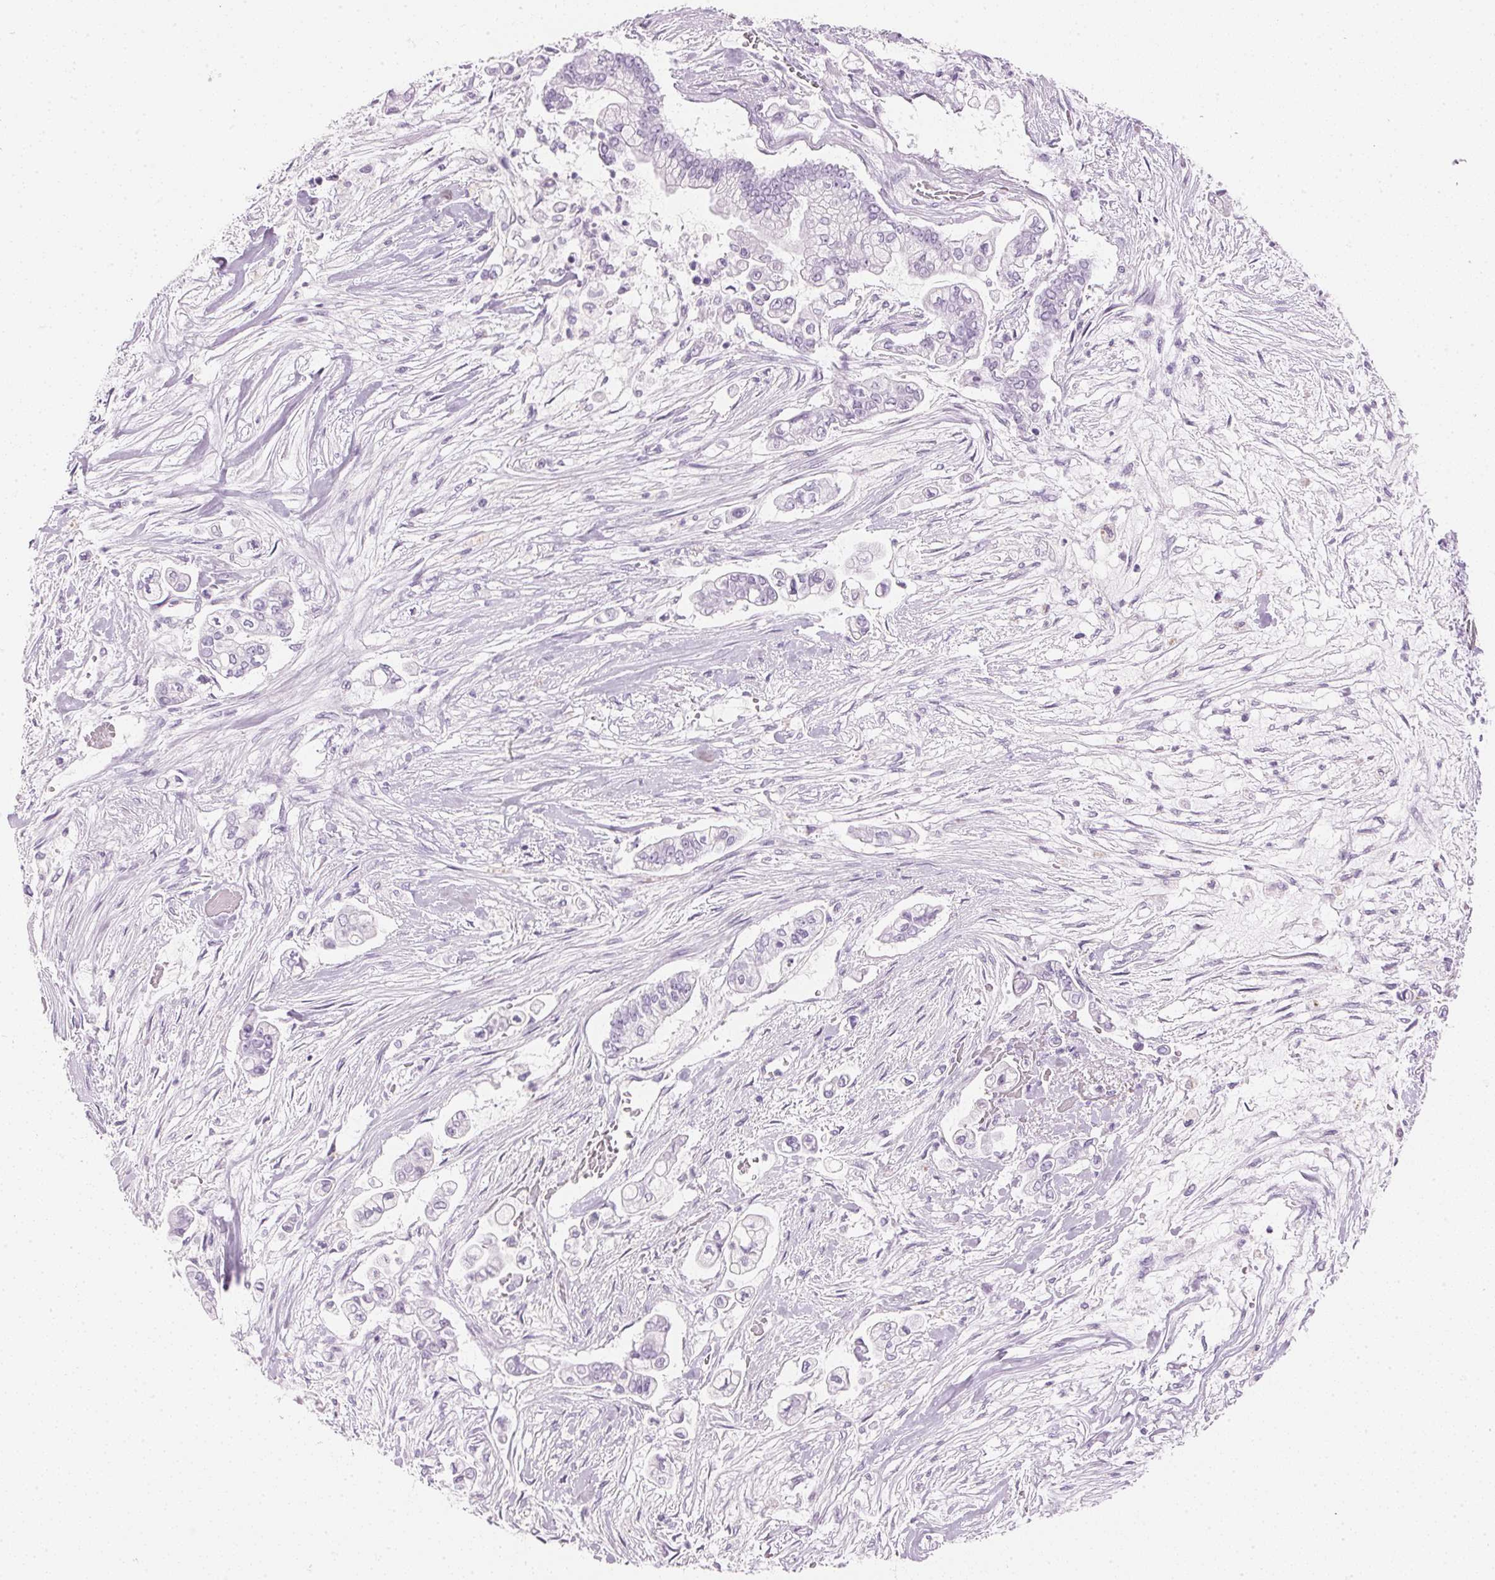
{"staining": {"intensity": "negative", "quantity": "none", "location": "none"}, "tissue": "pancreatic cancer", "cell_type": "Tumor cells", "image_type": "cancer", "snomed": [{"axis": "morphology", "description": "Adenocarcinoma, NOS"}, {"axis": "topography", "description": "Pancreas"}], "caption": "Immunohistochemistry (IHC) histopathology image of neoplastic tissue: pancreatic cancer (adenocarcinoma) stained with DAB (3,3'-diaminobenzidine) demonstrates no significant protein expression in tumor cells.", "gene": "IGFBP1", "patient": {"sex": "female", "age": 69}}